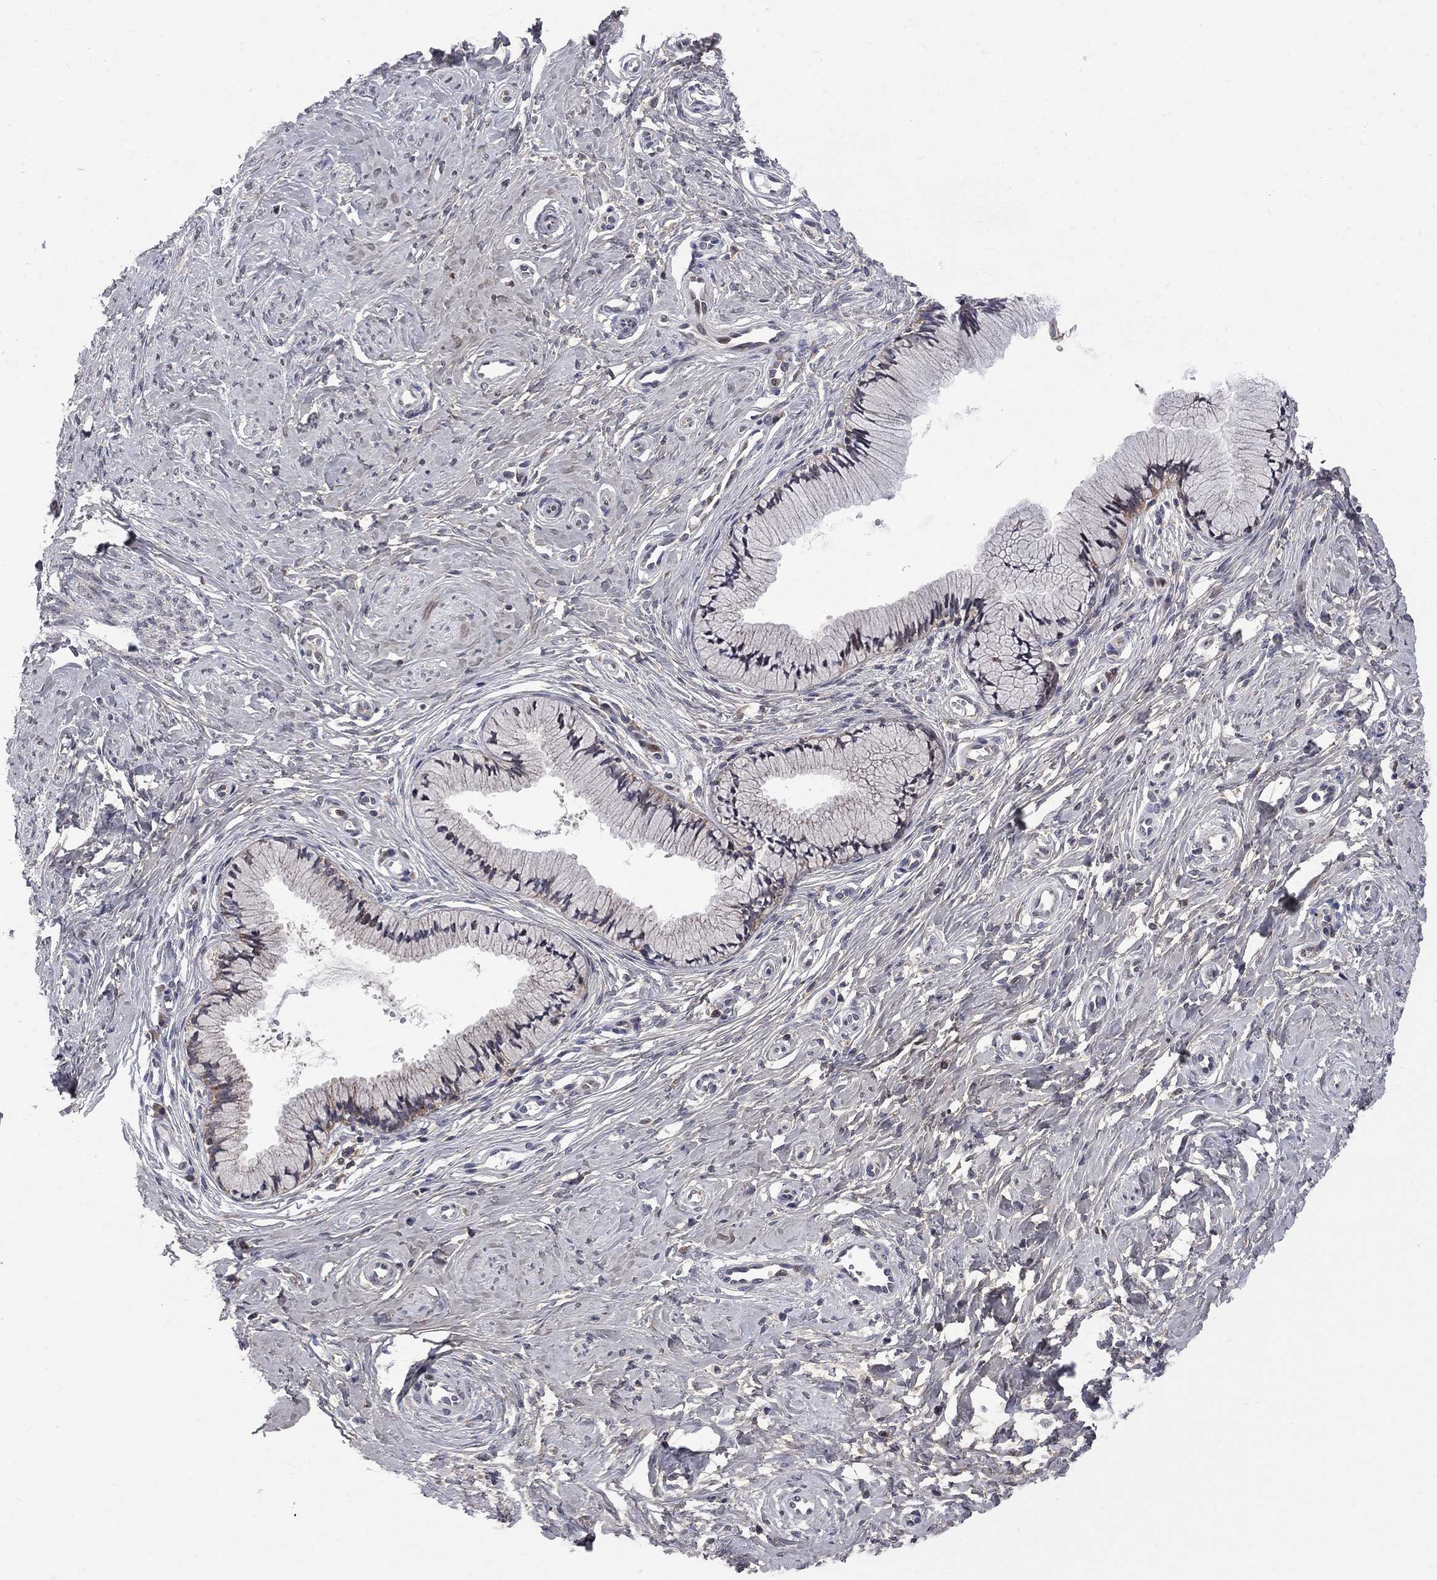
{"staining": {"intensity": "weak", "quantity": ">75%", "location": "cytoplasmic/membranous"}, "tissue": "cervix", "cell_type": "Glandular cells", "image_type": "normal", "snomed": [{"axis": "morphology", "description": "Normal tissue, NOS"}, {"axis": "topography", "description": "Cervix"}], "caption": "Immunohistochemistry histopathology image of normal cervix stained for a protein (brown), which demonstrates low levels of weak cytoplasmic/membranous expression in approximately >75% of glandular cells.", "gene": "CNOT11", "patient": {"sex": "female", "age": 37}}